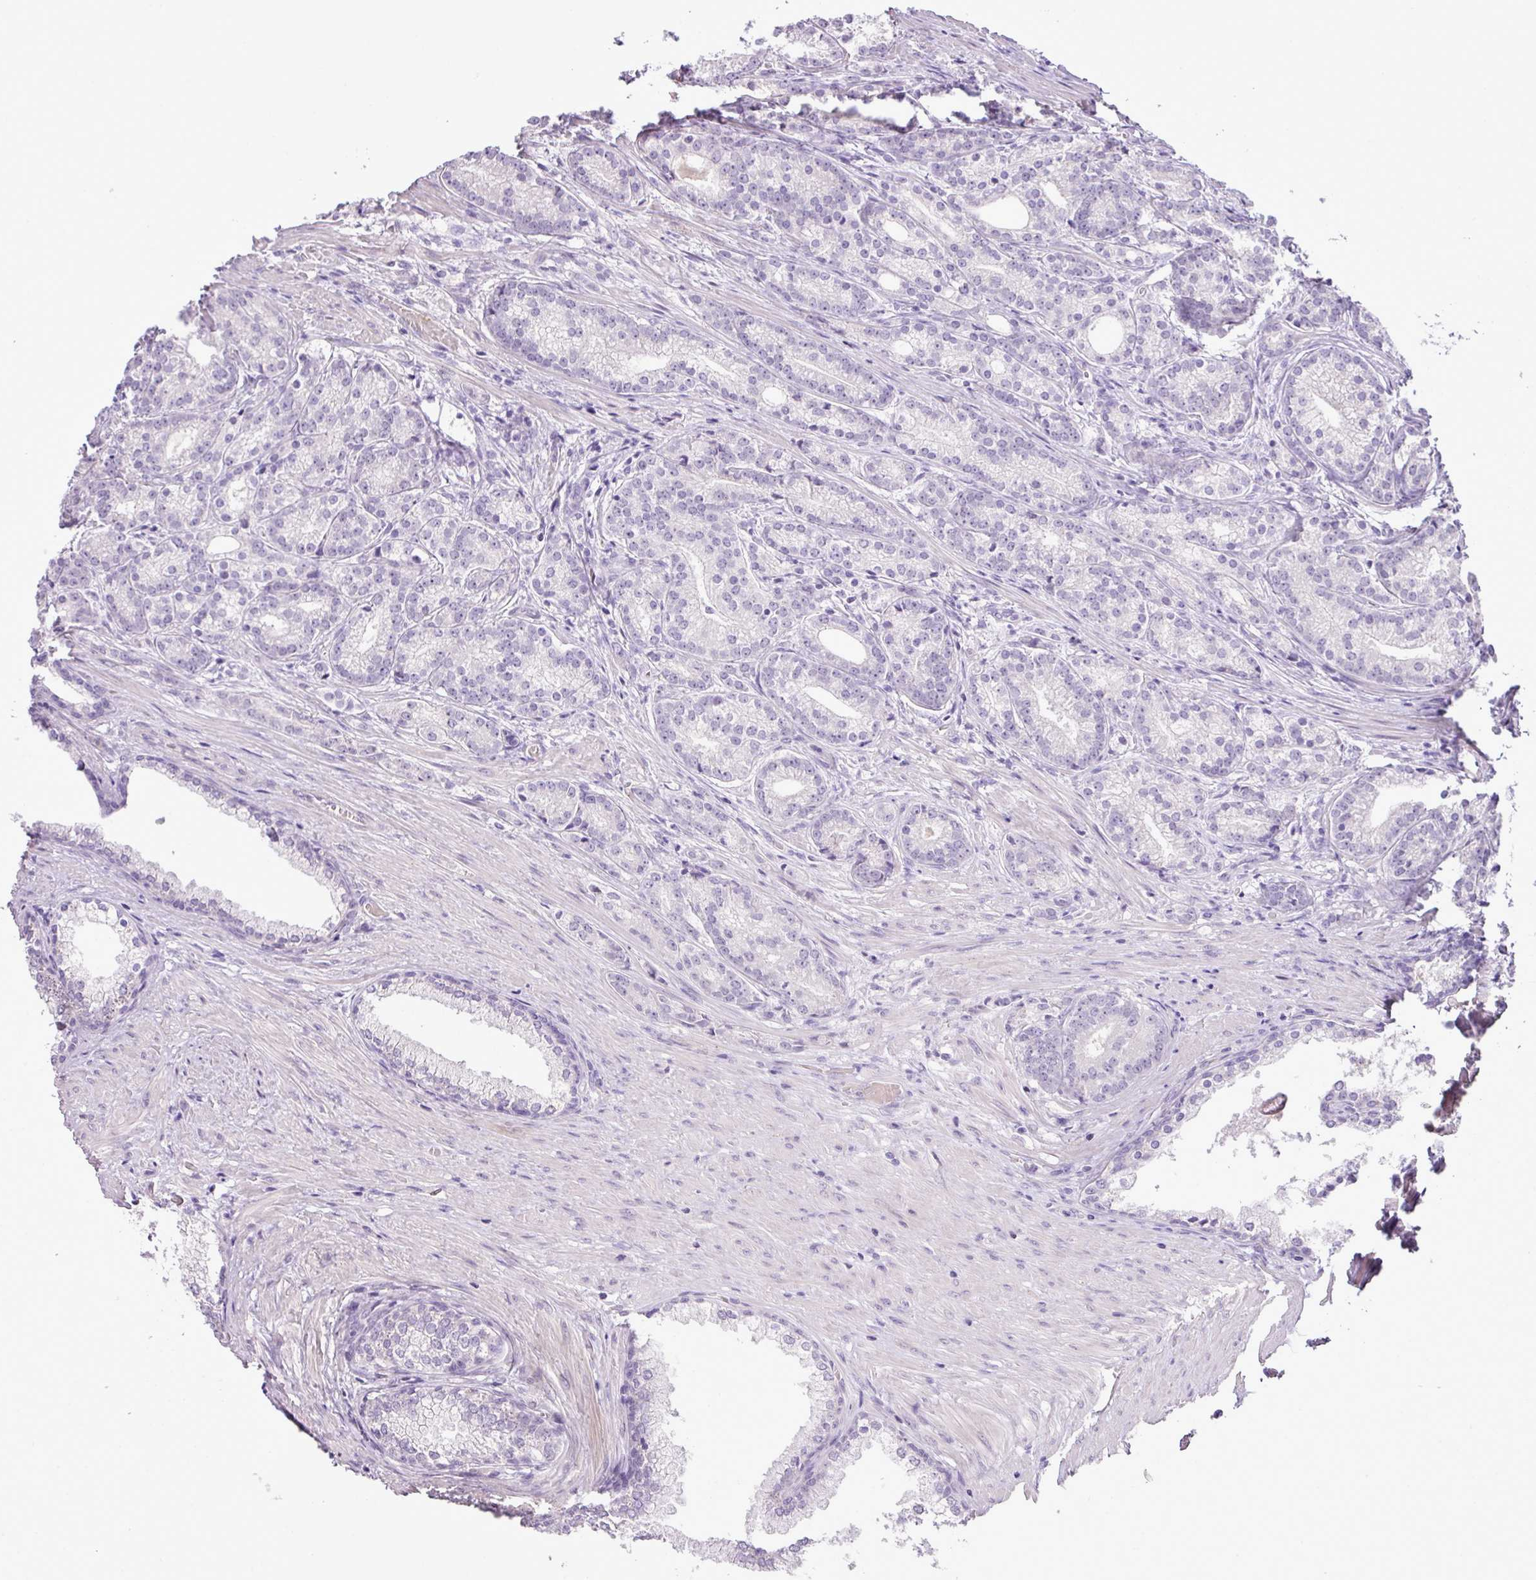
{"staining": {"intensity": "negative", "quantity": "none", "location": "none"}, "tissue": "prostate cancer", "cell_type": "Tumor cells", "image_type": "cancer", "snomed": [{"axis": "morphology", "description": "Adenocarcinoma, Low grade"}, {"axis": "topography", "description": "Prostate"}], "caption": "There is no significant staining in tumor cells of prostate cancer.", "gene": "DNAJB13", "patient": {"sex": "male", "age": 71}}